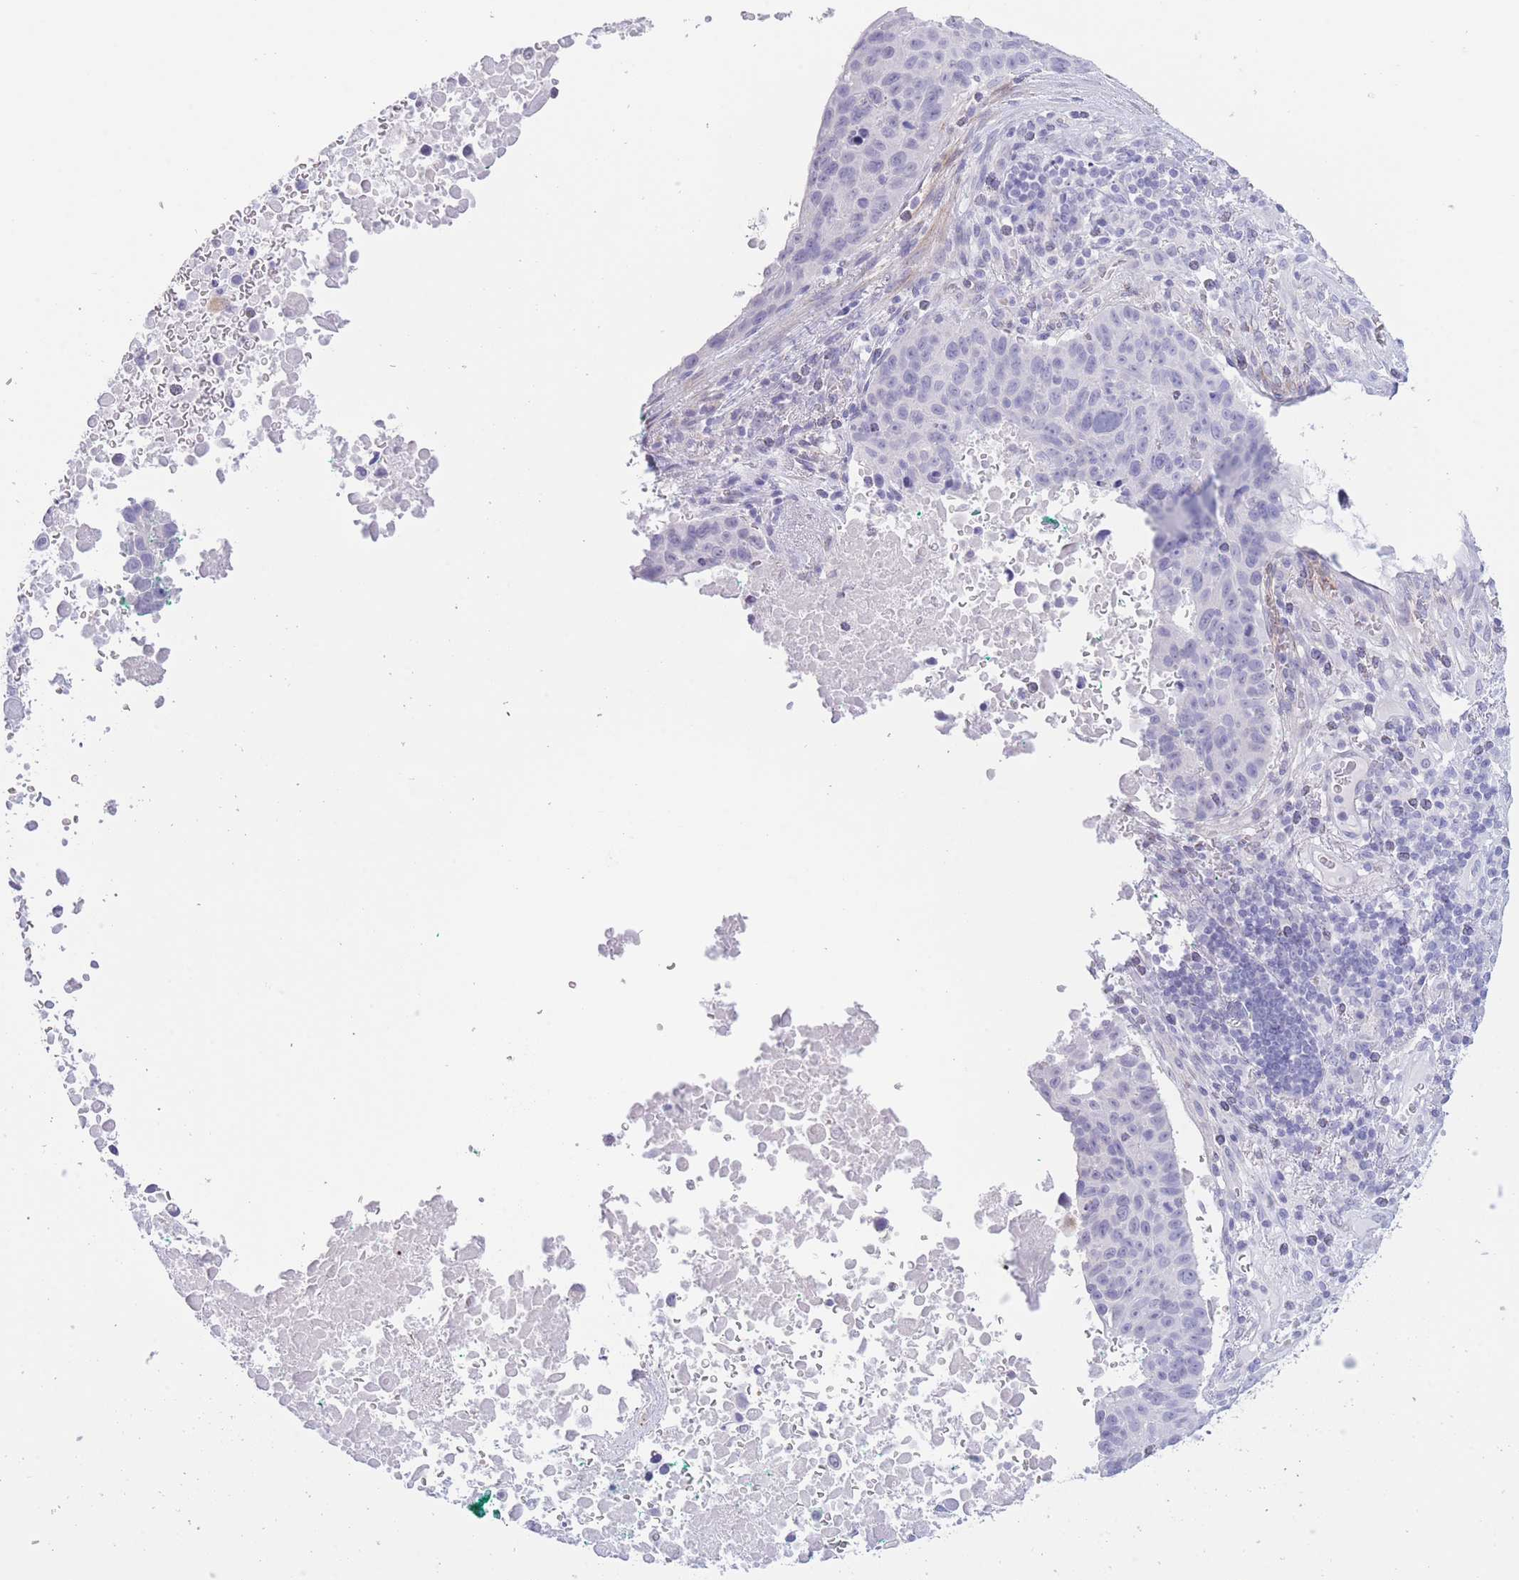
{"staining": {"intensity": "negative", "quantity": "none", "location": "none"}, "tissue": "lung cancer", "cell_type": "Tumor cells", "image_type": "cancer", "snomed": [{"axis": "morphology", "description": "Squamous cell carcinoma, NOS"}, {"axis": "topography", "description": "Lung"}], "caption": "IHC photomicrograph of neoplastic tissue: human lung squamous cell carcinoma stained with DAB demonstrates no significant protein positivity in tumor cells. (DAB immunohistochemistry (IHC) visualized using brightfield microscopy, high magnification).", "gene": "PKLR", "patient": {"sex": "male", "age": 66}}